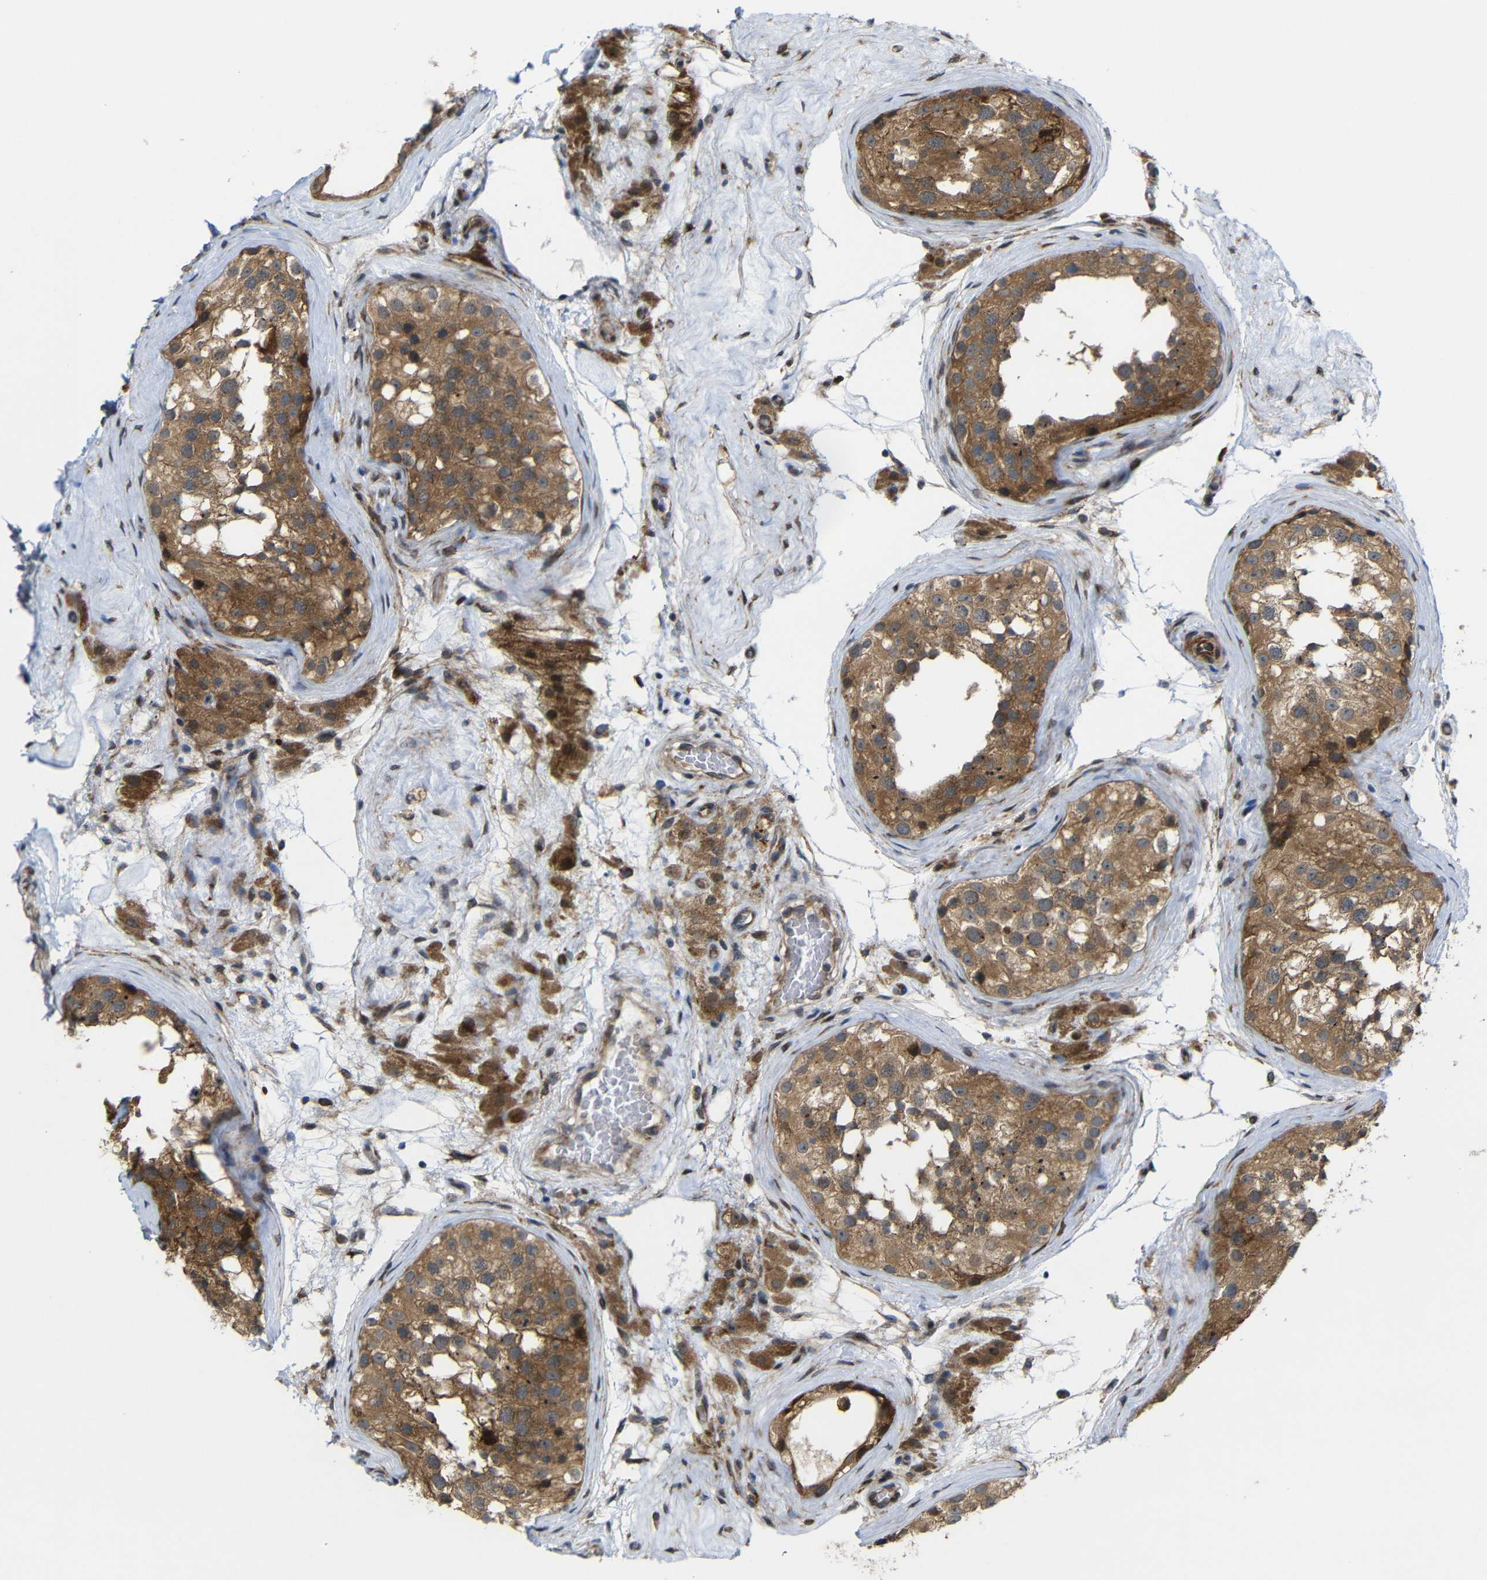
{"staining": {"intensity": "moderate", "quantity": ">75%", "location": "cytoplasmic/membranous"}, "tissue": "testis", "cell_type": "Cells in seminiferous ducts", "image_type": "normal", "snomed": [{"axis": "morphology", "description": "Normal tissue, NOS"}, {"axis": "morphology", "description": "Seminoma, NOS"}, {"axis": "topography", "description": "Testis"}], "caption": "High-power microscopy captured an immunohistochemistry (IHC) micrograph of benign testis, revealing moderate cytoplasmic/membranous expression in about >75% of cells in seminiferous ducts.", "gene": "P3H2", "patient": {"sex": "male", "age": 71}}